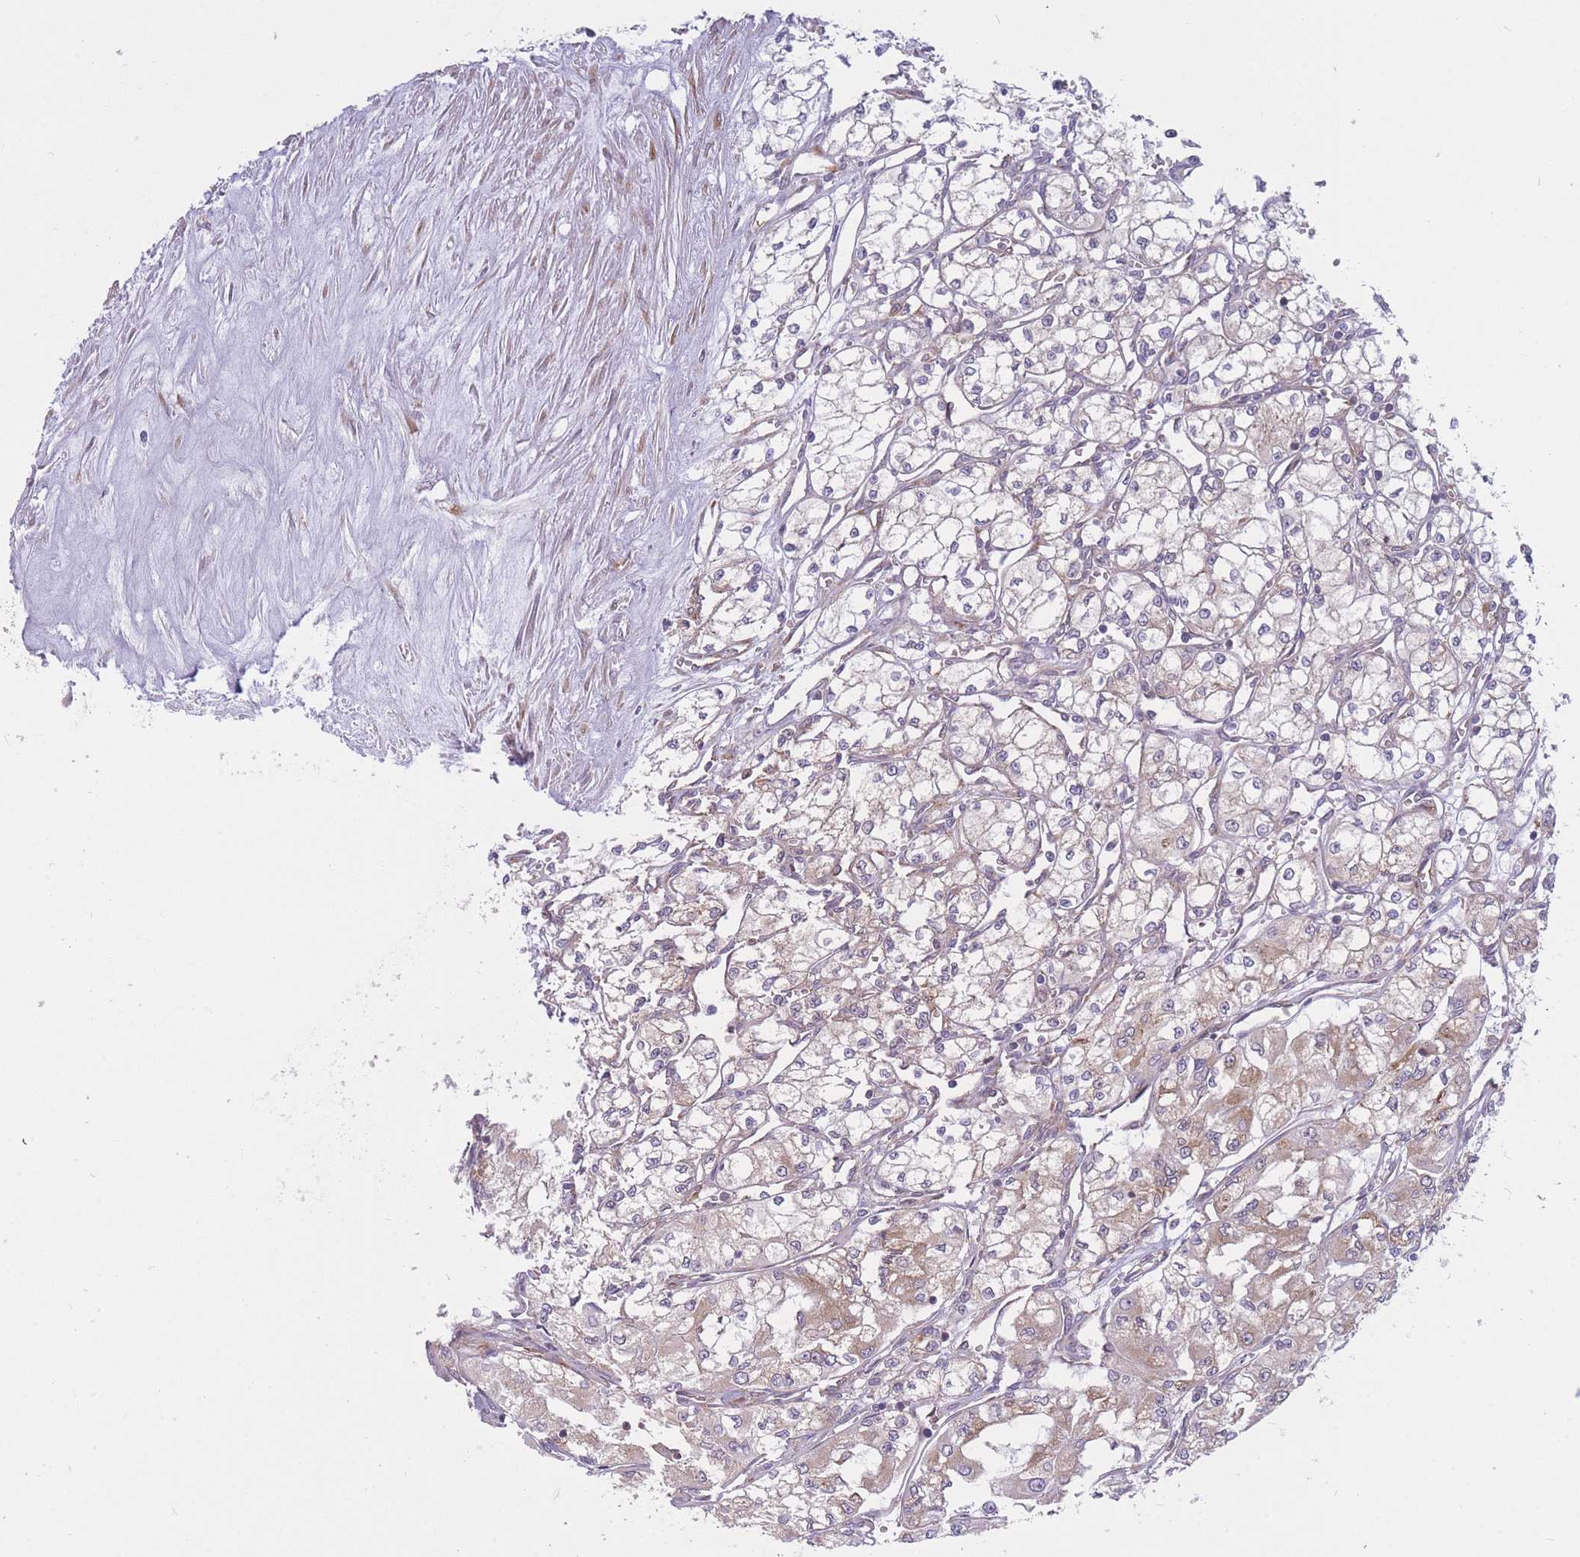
{"staining": {"intensity": "weak", "quantity": "25%-75%", "location": "cytoplasmic/membranous"}, "tissue": "renal cancer", "cell_type": "Tumor cells", "image_type": "cancer", "snomed": [{"axis": "morphology", "description": "Adenocarcinoma, NOS"}, {"axis": "topography", "description": "Kidney"}], "caption": "High-power microscopy captured an immunohistochemistry photomicrograph of adenocarcinoma (renal), revealing weak cytoplasmic/membranous positivity in about 25%-75% of tumor cells.", "gene": "CCDC124", "patient": {"sex": "male", "age": 59}}